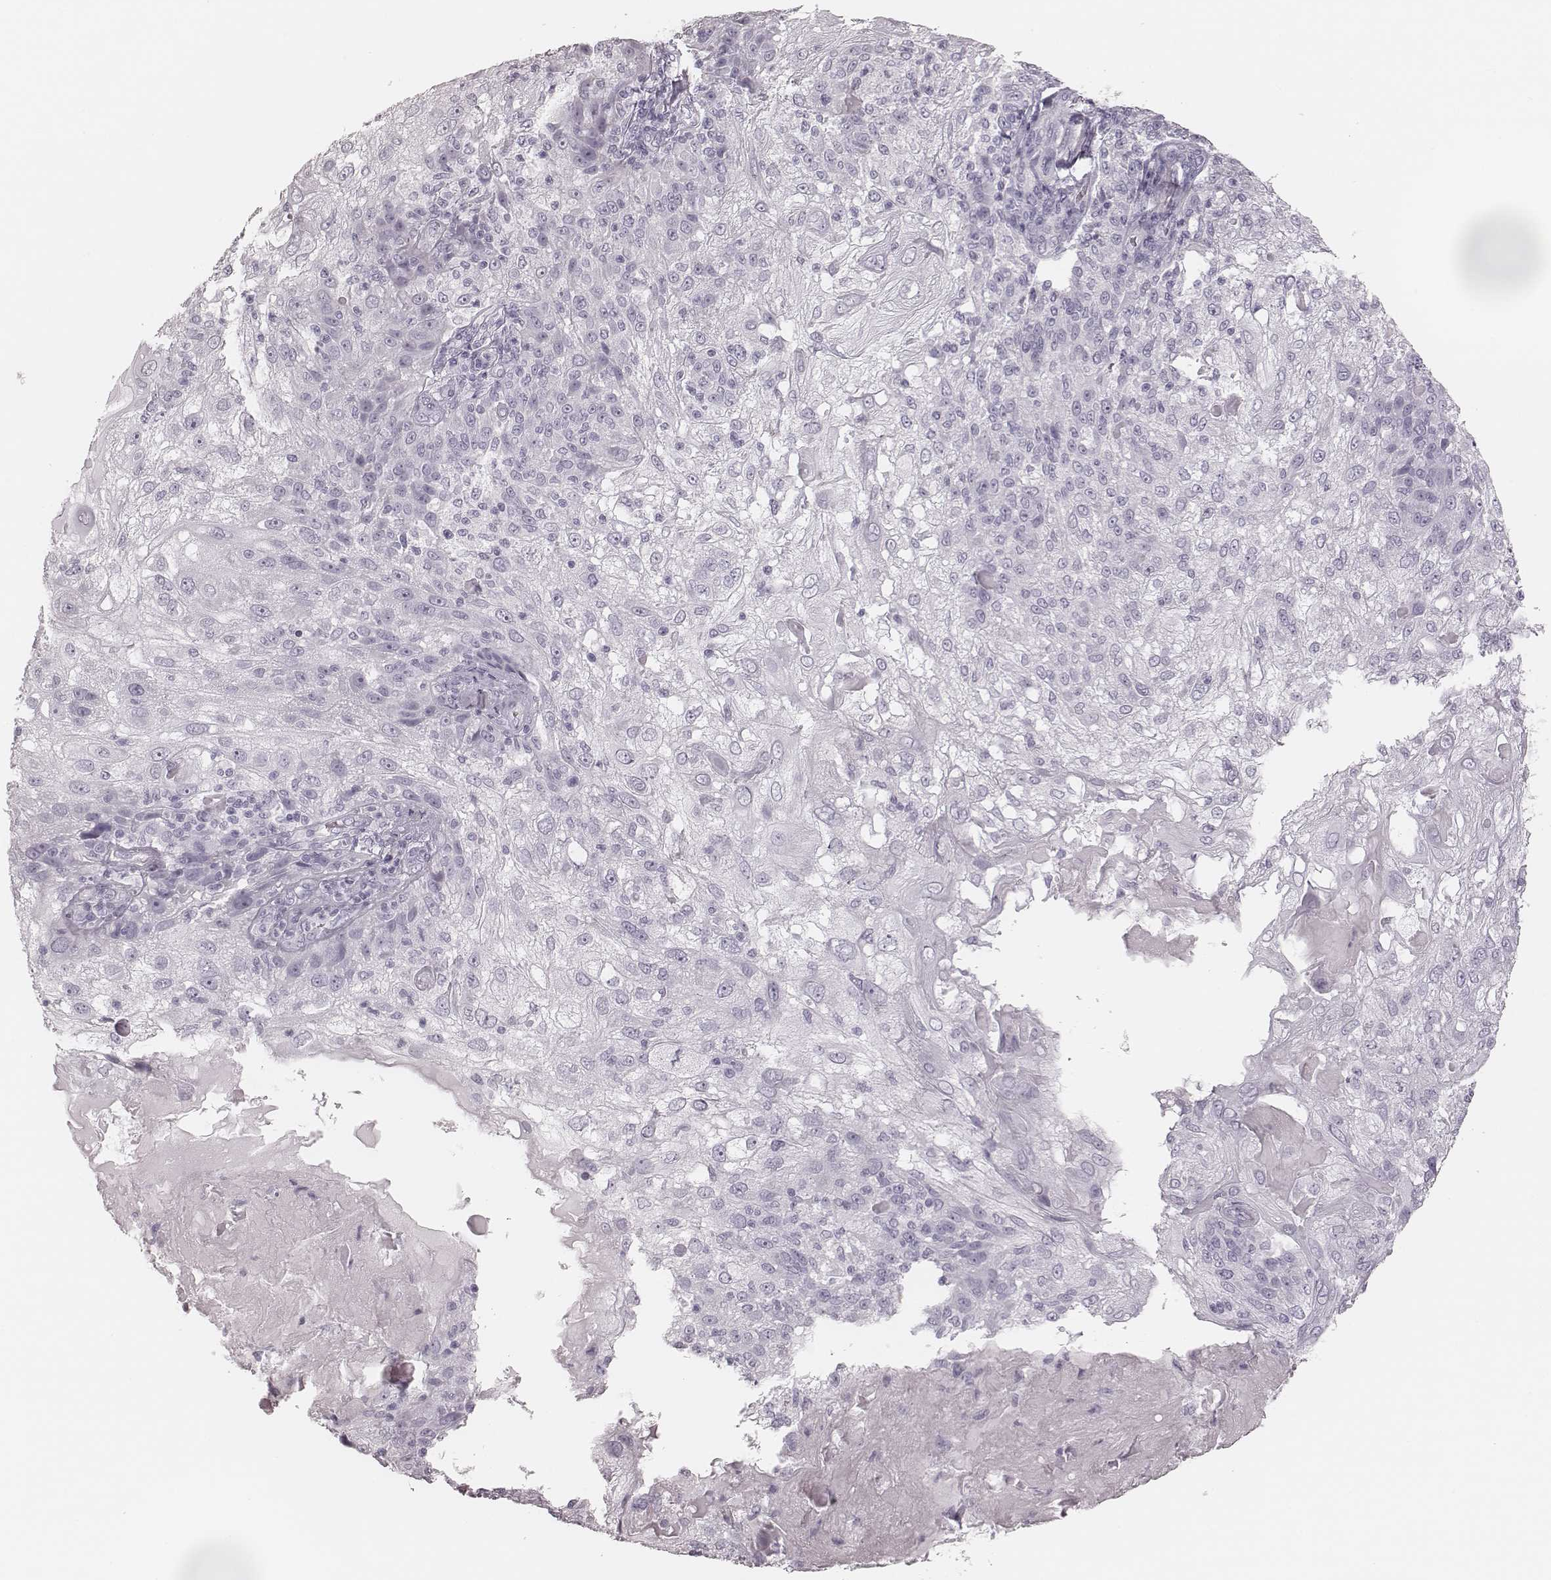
{"staining": {"intensity": "negative", "quantity": "none", "location": "none"}, "tissue": "skin cancer", "cell_type": "Tumor cells", "image_type": "cancer", "snomed": [{"axis": "morphology", "description": "Normal tissue, NOS"}, {"axis": "morphology", "description": "Squamous cell carcinoma, NOS"}, {"axis": "topography", "description": "Skin"}], "caption": "Skin cancer was stained to show a protein in brown. There is no significant positivity in tumor cells. (Immunohistochemistry (ihc), brightfield microscopy, high magnification).", "gene": "MSX1", "patient": {"sex": "female", "age": 83}}